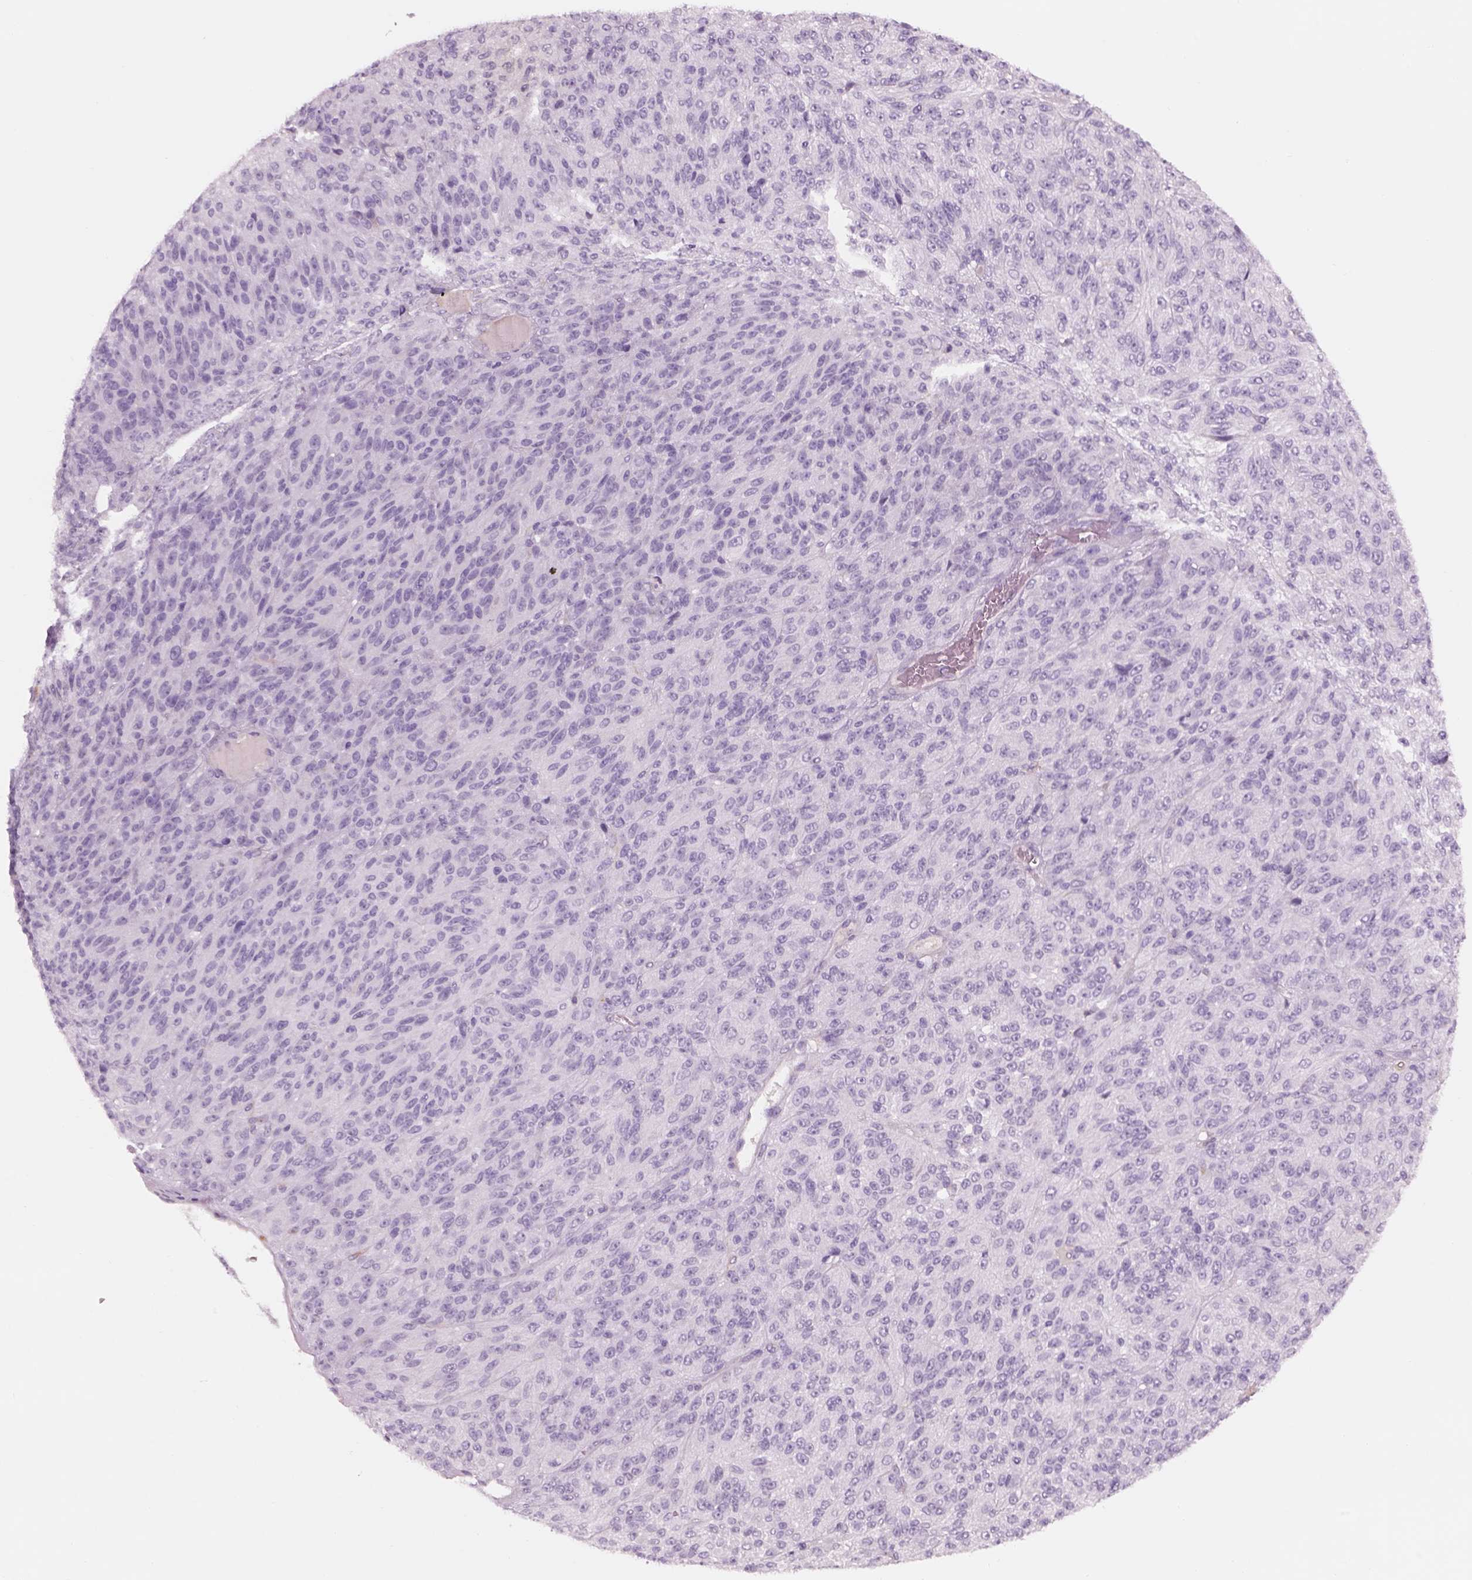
{"staining": {"intensity": "negative", "quantity": "none", "location": "none"}, "tissue": "melanoma", "cell_type": "Tumor cells", "image_type": "cancer", "snomed": [{"axis": "morphology", "description": "Malignant melanoma, Metastatic site"}, {"axis": "topography", "description": "Brain"}], "caption": "Histopathology image shows no protein positivity in tumor cells of malignant melanoma (metastatic site) tissue.", "gene": "GAS2L2", "patient": {"sex": "female", "age": 56}}